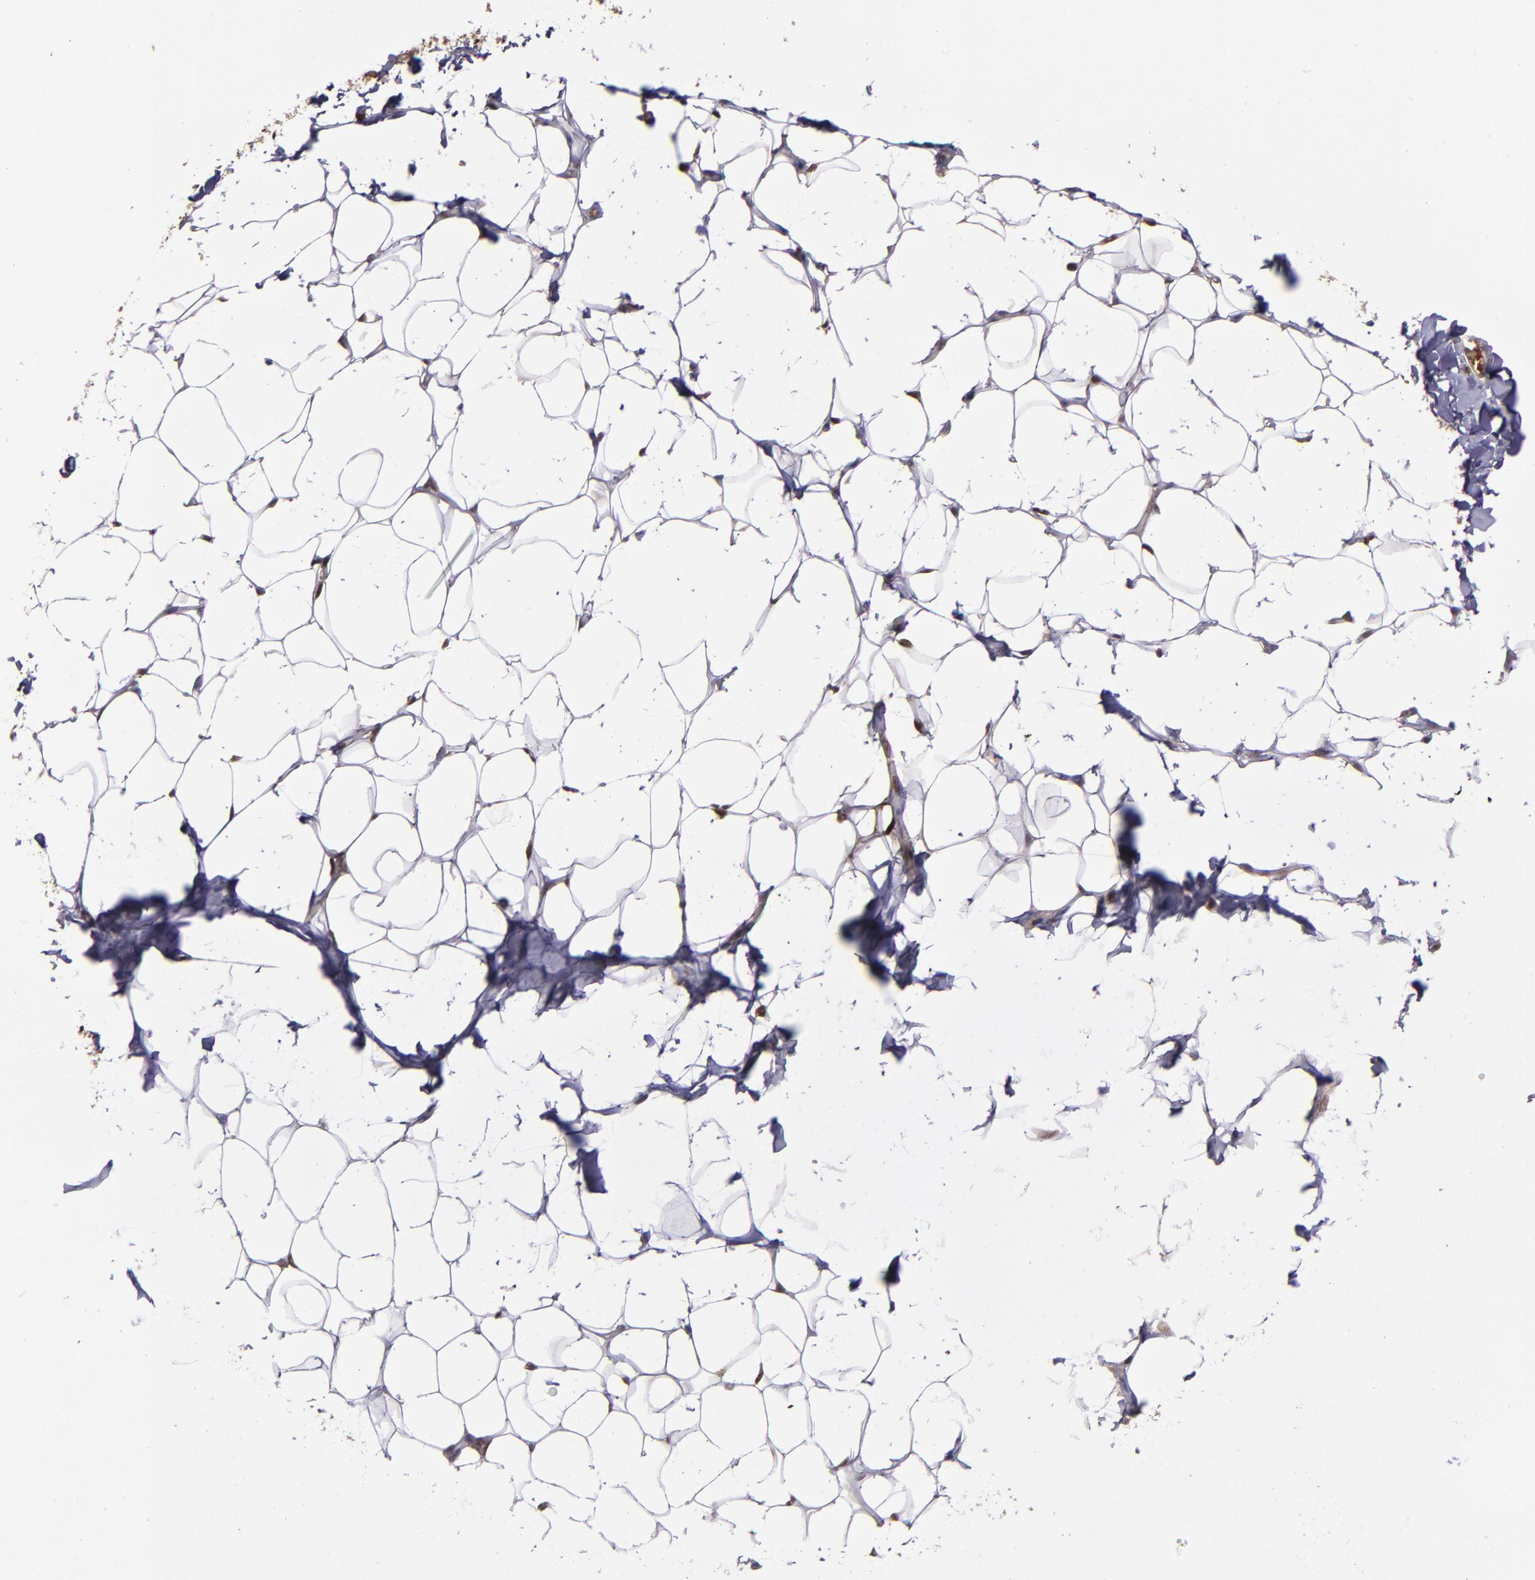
{"staining": {"intensity": "moderate", "quantity": ">75%", "location": "nuclear"}, "tissue": "adipose tissue", "cell_type": "Adipocytes", "image_type": "normal", "snomed": [{"axis": "morphology", "description": "Normal tissue, NOS"}, {"axis": "topography", "description": "Soft tissue"}], "caption": "The immunohistochemical stain highlights moderate nuclear expression in adipocytes of normal adipose tissue.", "gene": "SERPINF2", "patient": {"sex": "male", "age": 26}}